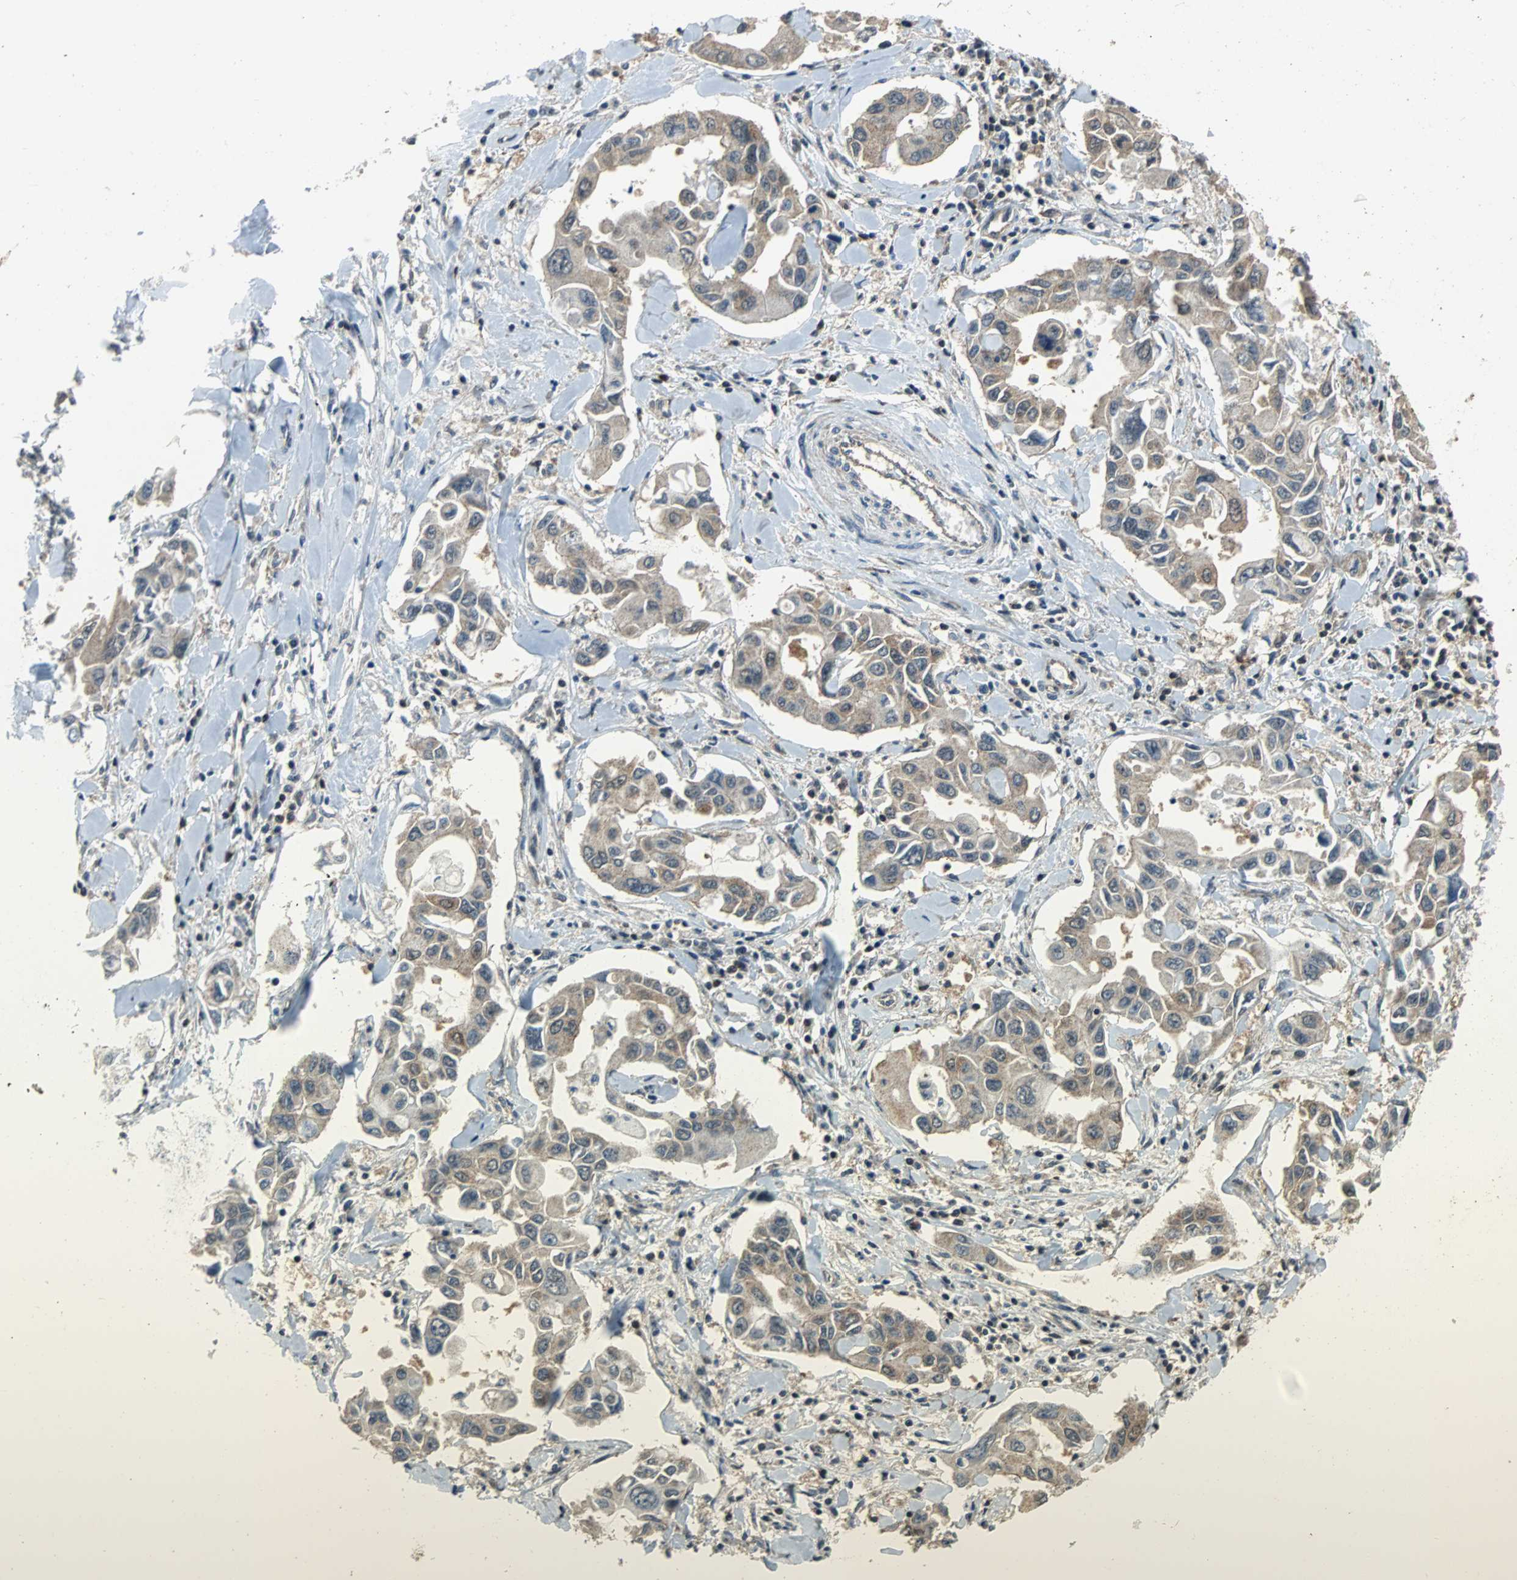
{"staining": {"intensity": "weak", "quantity": ">75%", "location": "cytoplasmic/membranous"}, "tissue": "lung cancer", "cell_type": "Tumor cells", "image_type": "cancer", "snomed": [{"axis": "morphology", "description": "Adenocarcinoma, NOS"}, {"axis": "topography", "description": "Lymph node"}, {"axis": "topography", "description": "Lung"}], "caption": "Protein expression analysis of human adenocarcinoma (lung) reveals weak cytoplasmic/membranous expression in approximately >75% of tumor cells. Nuclei are stained in blue.", "gene": "GSDMD", "patient": {"sex": "male", "age": 64}}